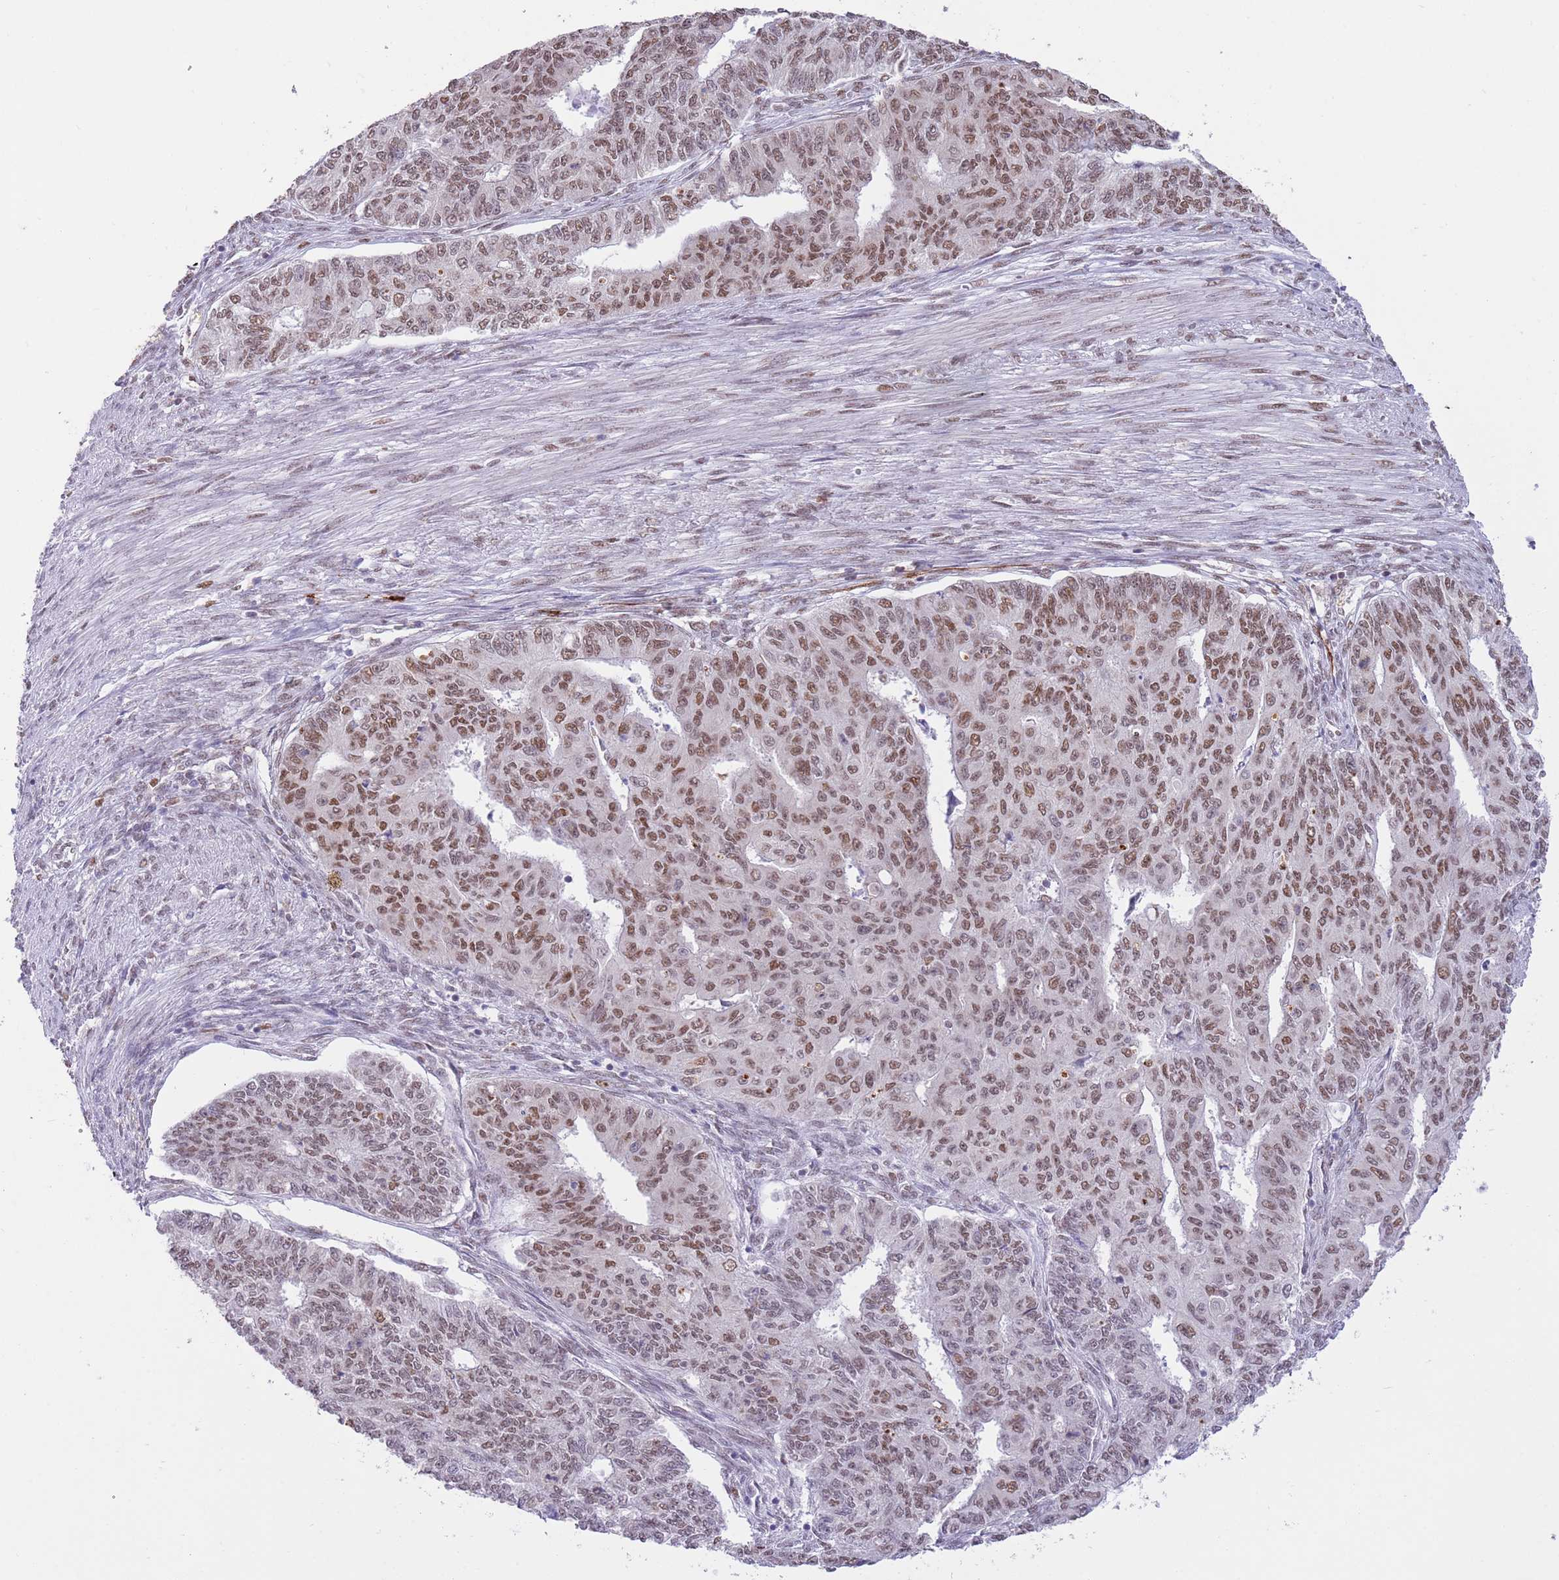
{"staining": {"intensity": "moderate", "quantity": ">75%", "location": "nuclear"}, "tissue": "endometrial cancer", "cell_type": "Tumor cells", "image_type": "cancer", "snomed": [{"axis": "morphology", "description": "Adenocarcinoma, NOS"}, {"axis": "topography", "description": "Endometrium"}], "caption": "A histopathology image of endometrial cancer stained for a protein displays moderate nuclear brown staining in tumor cells.", "gene": "TRIM32", "patient": {"sex": "female", "age": 32}}